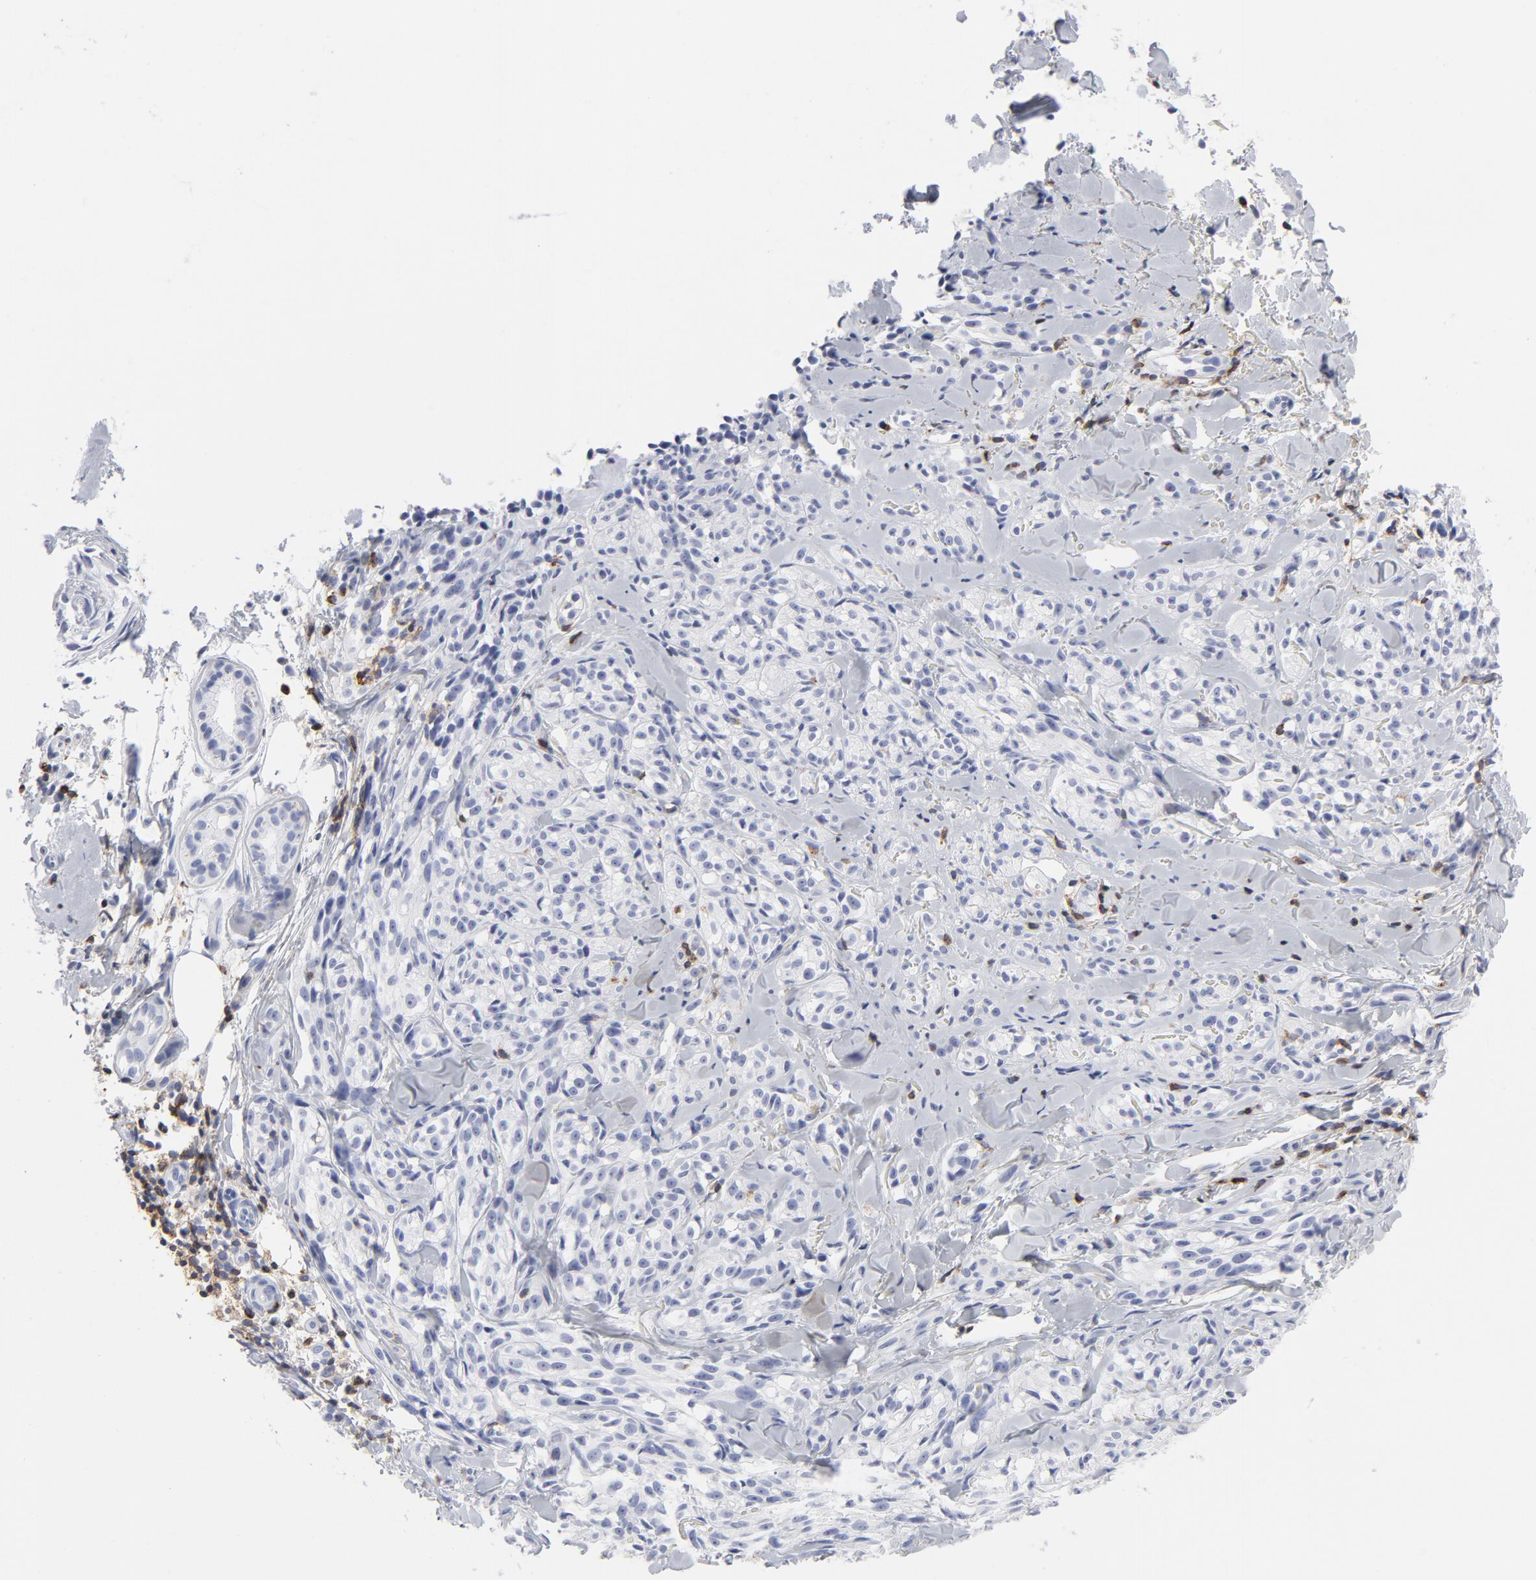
{"staining": {"intensity": "negative", "quantity": "none", "location": "none"}, "tissue": "melanoma", "cell_type": "Tumor cells", "image_type": "cancer", "snomed": [{"axis": "morphology", "description": "Malignant melanoma, Metastatic site"}, {"axis": "topography", "description": "Skin"}], "caption": "Protein analysis of melanoma exhibits no significant staining in tumor cells.", "gene": "CD2", "patient": {"sex": "female", "age": 66}}